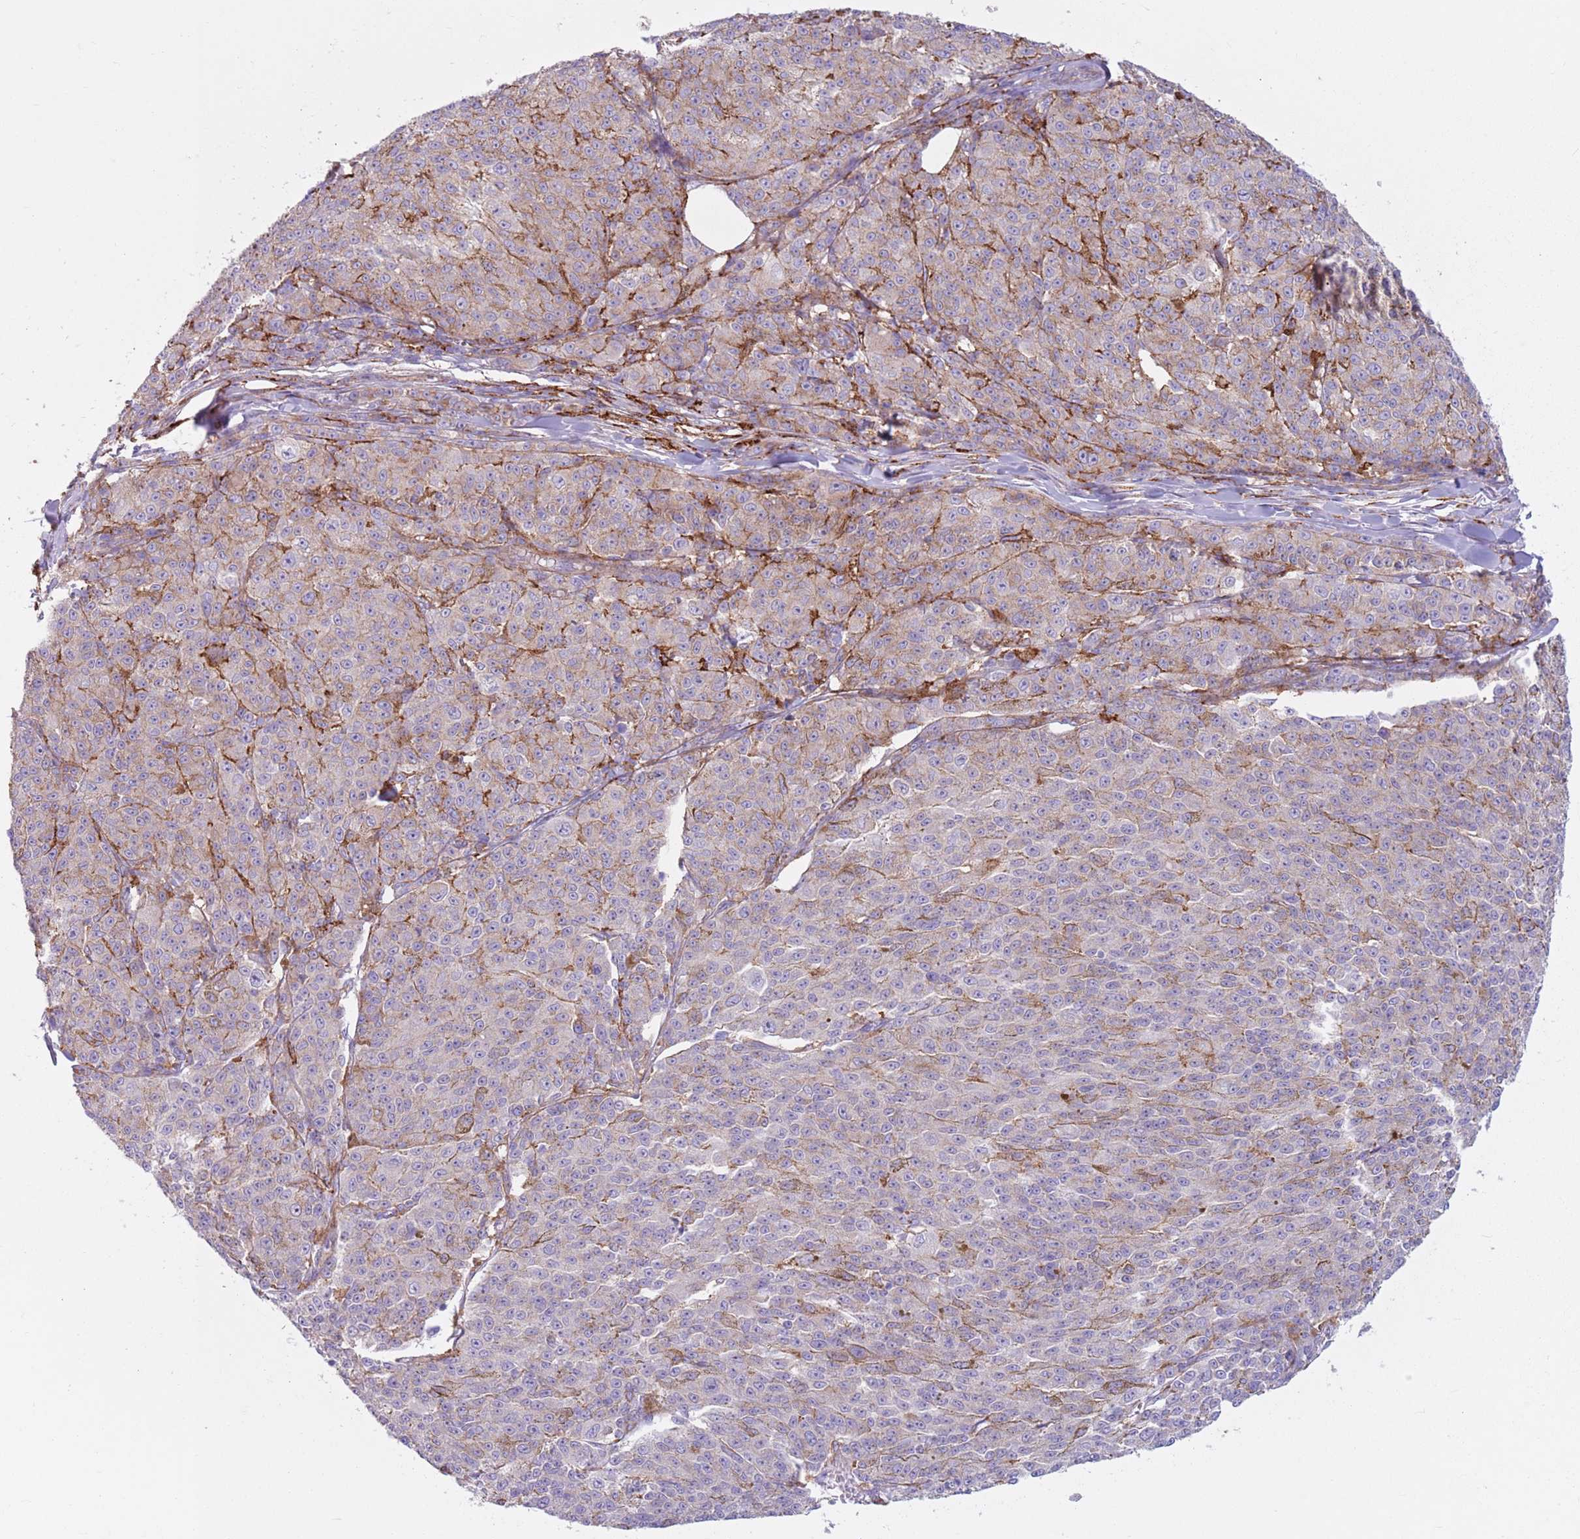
{"staining": {"intensity": "negative", "quantity": "none", "location": "none"}, "tissue": "melanoma", "cell_type": "Tumor cells", "image_type": "cancer", "snomed": [{"axis": "morphology", "description": "Malignant melanoma, NOS"}, {"axis": "topography", "description": "Skin"}], "caption": "There is no significant staining in tumor cells of melanoma.", "gene": "SNX6", "patient": {"sex": "female", "age": 52}}